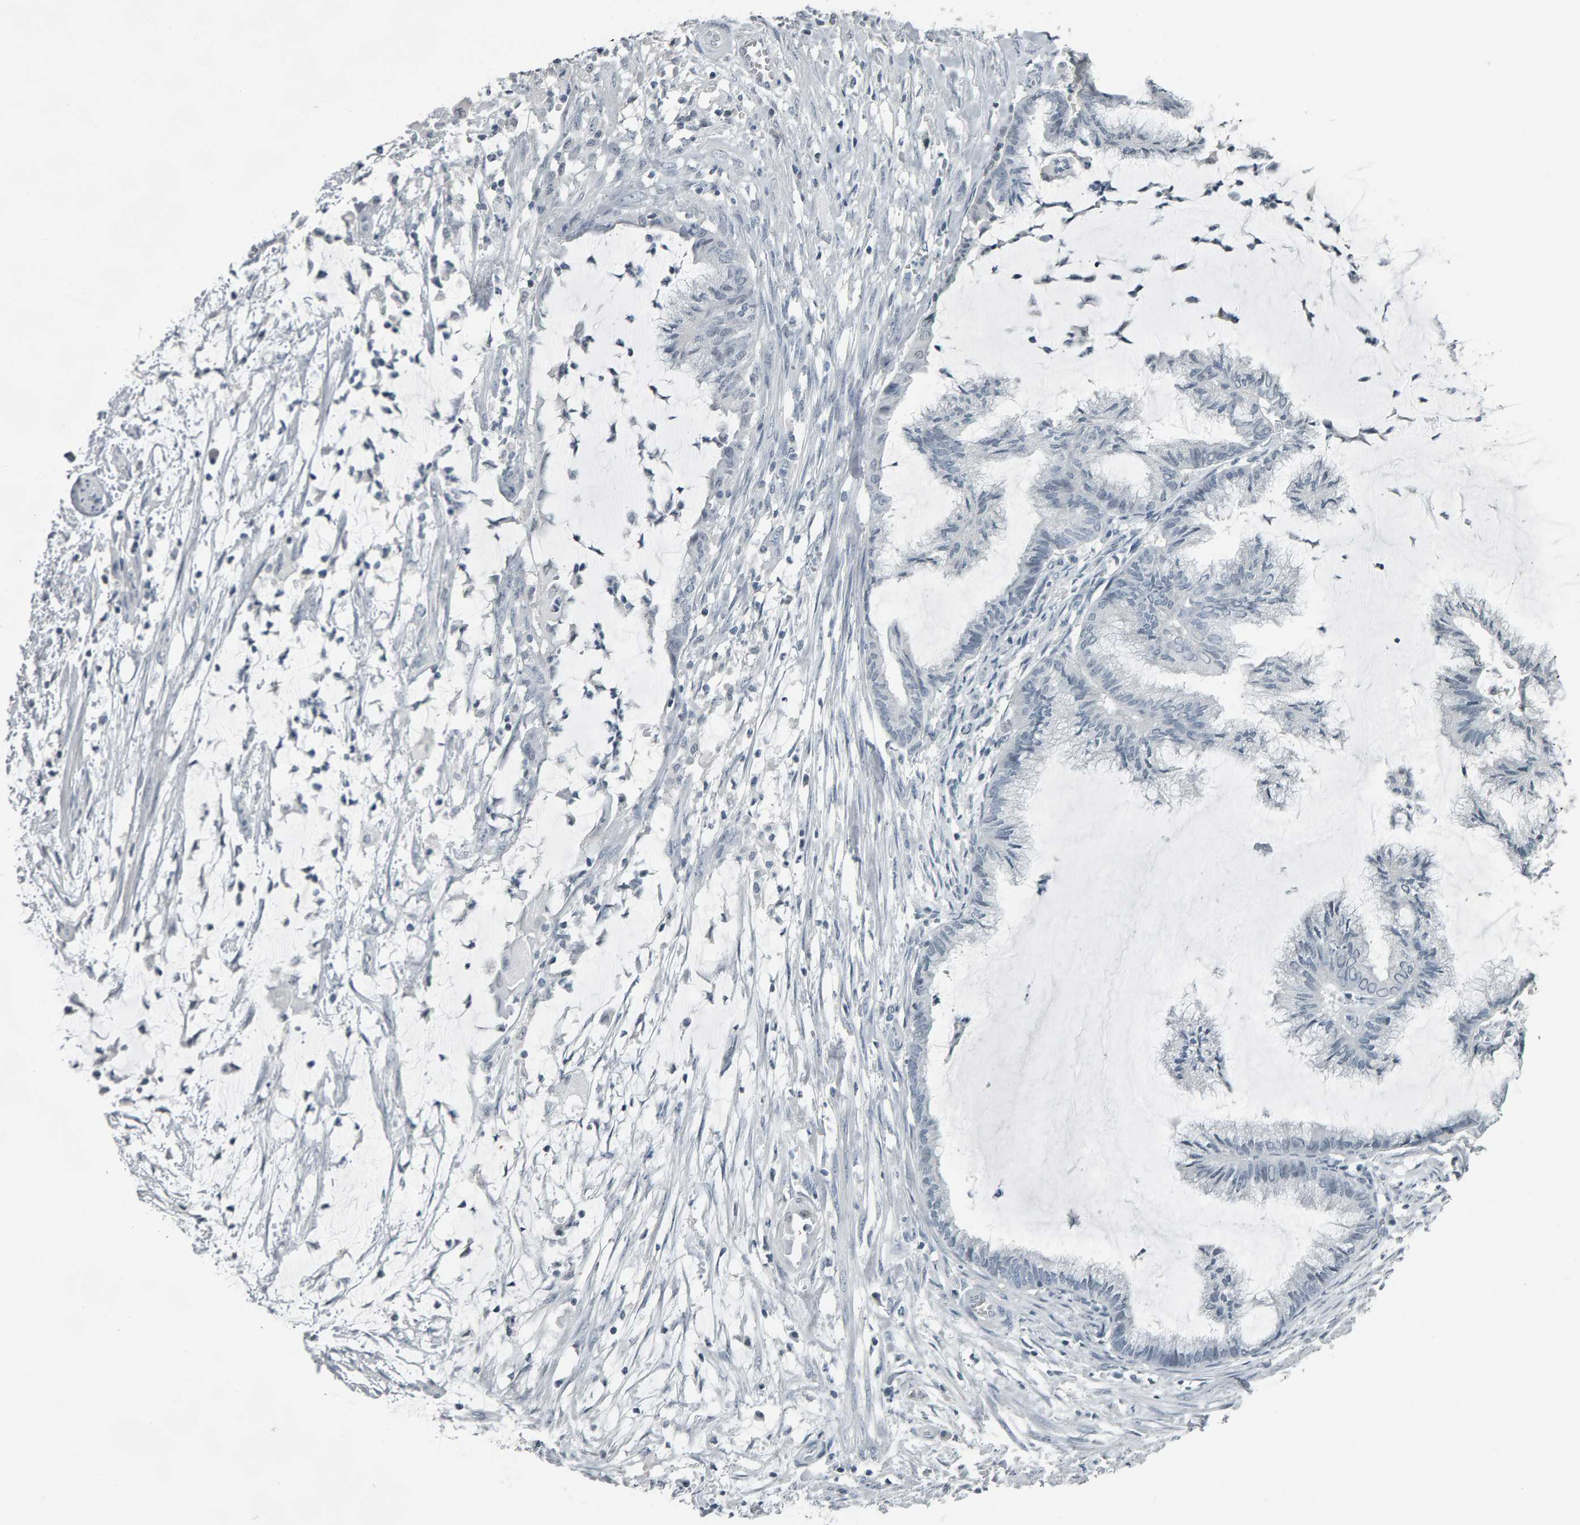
{"staining": {"intensity": "negative", "quantity": "none", "location": "none"}, "tissue": "endometrial cancer", "cell_type": "Tumor cells", "image_type": "cancer", "snomed": [{"axis": "morphology", "description": "Adenocarcinoma, NOS"}, {"axis": "topography", "description": "Endometrium"}], "caption": "The micrograph demonstrates no staining of tumor cells in endometrial cancer. (Brightfield microscopy of DAB (3,3'-diaminobenzidine) IHC at high magnification).", "gene": "PYY", "patient": {"sex": "female", "age": 86}}